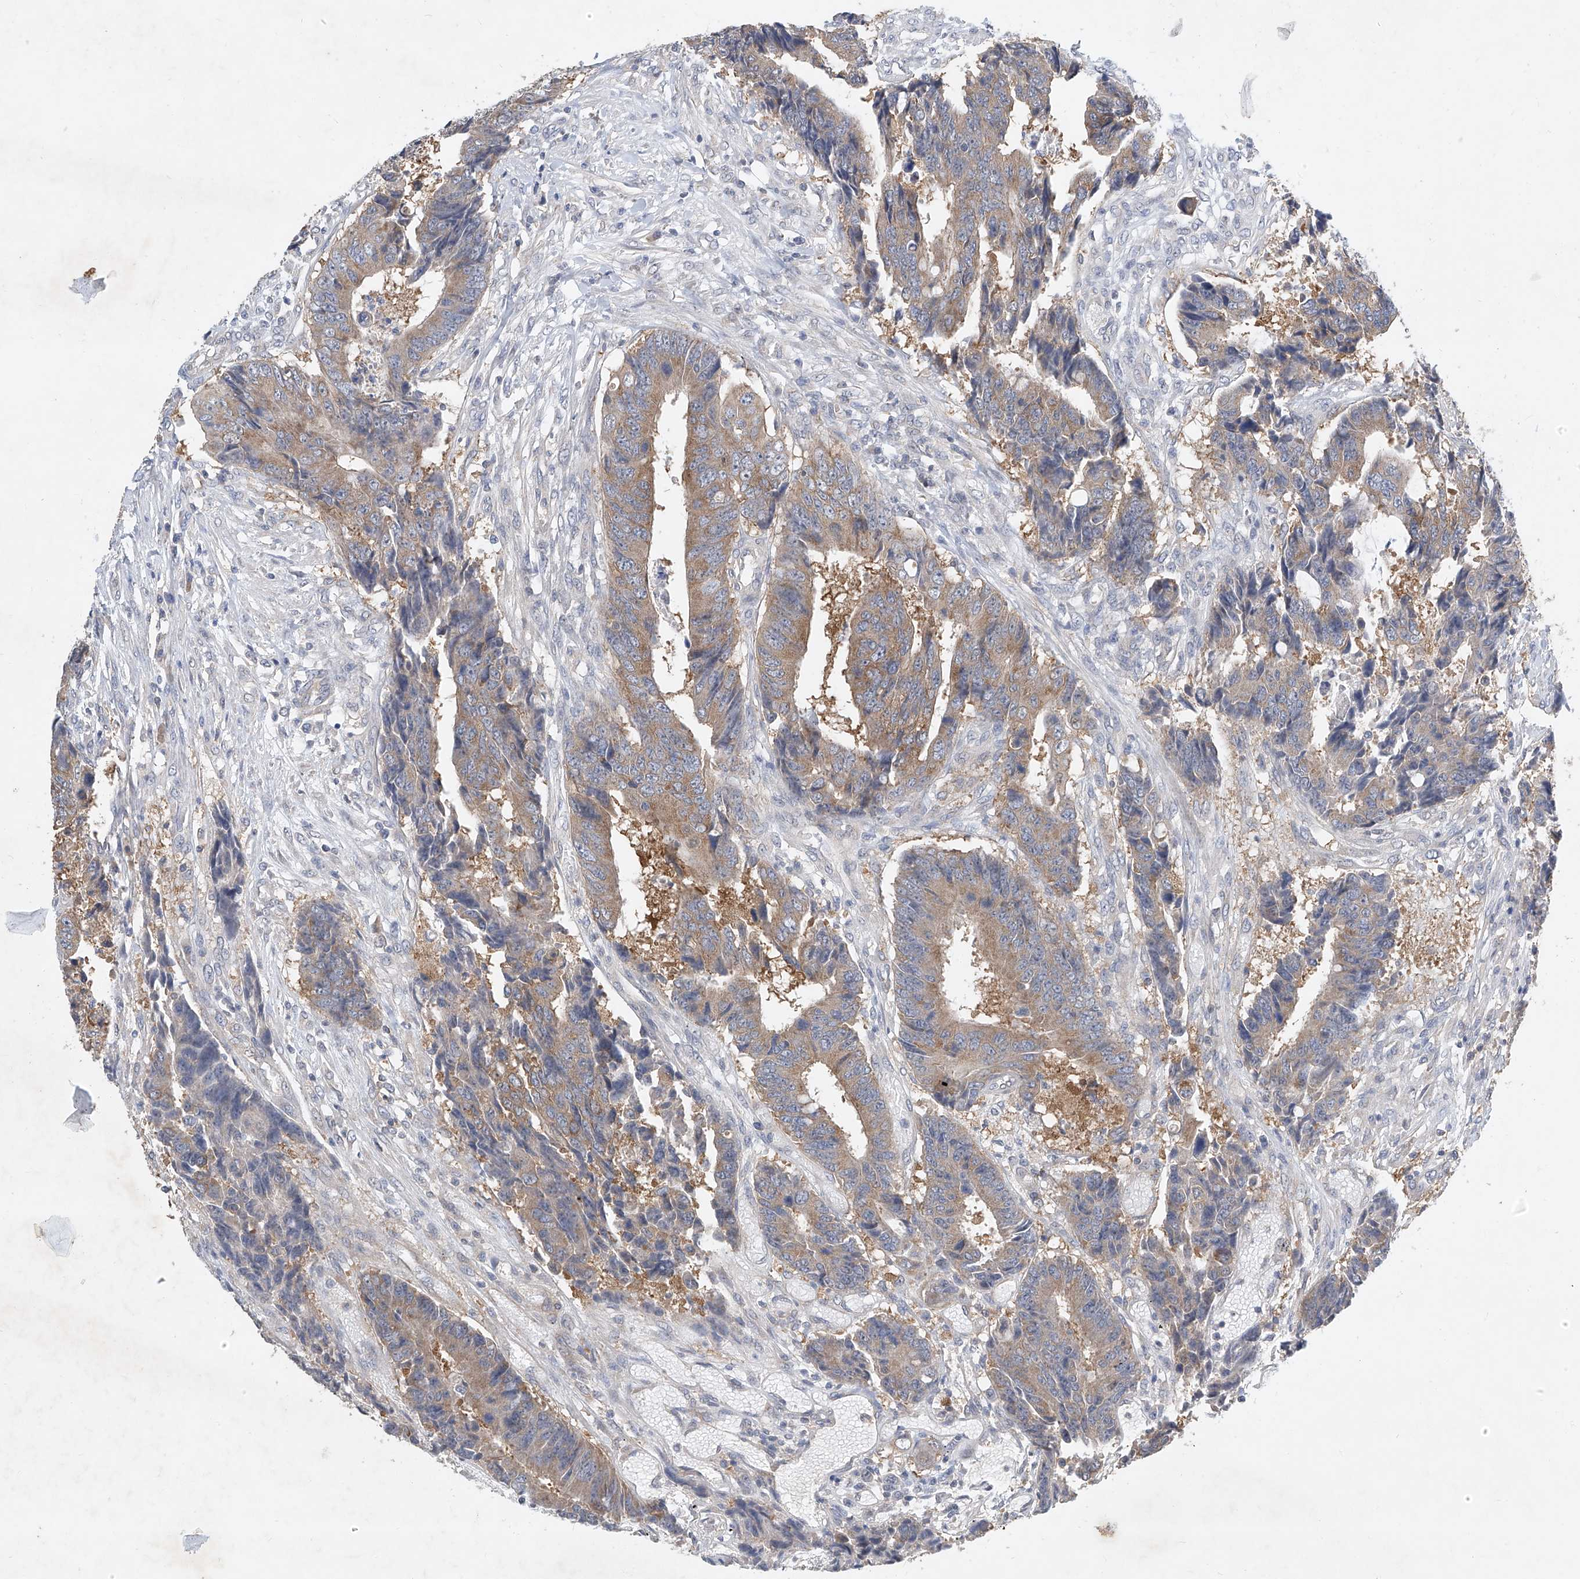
{"staining": {"intensity": "weak", "quantity": ">75%", "location": "cytoplasmic/membranous"}, "tissue": "colorectal cancer", "cell_type": "Tumor cells", "image_type": "cancer", "snomed": [{"axis": "morphology", "description": "Adenocarcinoma, NOS"}, {"axis": "topography", "description": "Rectum"}], "caption": "Immunohistochemical staining of human colorectal cancer shows weak cytoplasmic/membranous protein positivity in approximately >75% of tumor cells.", "gene": "CARMIL1", "patient": {"sex": "male", "age": 84}}